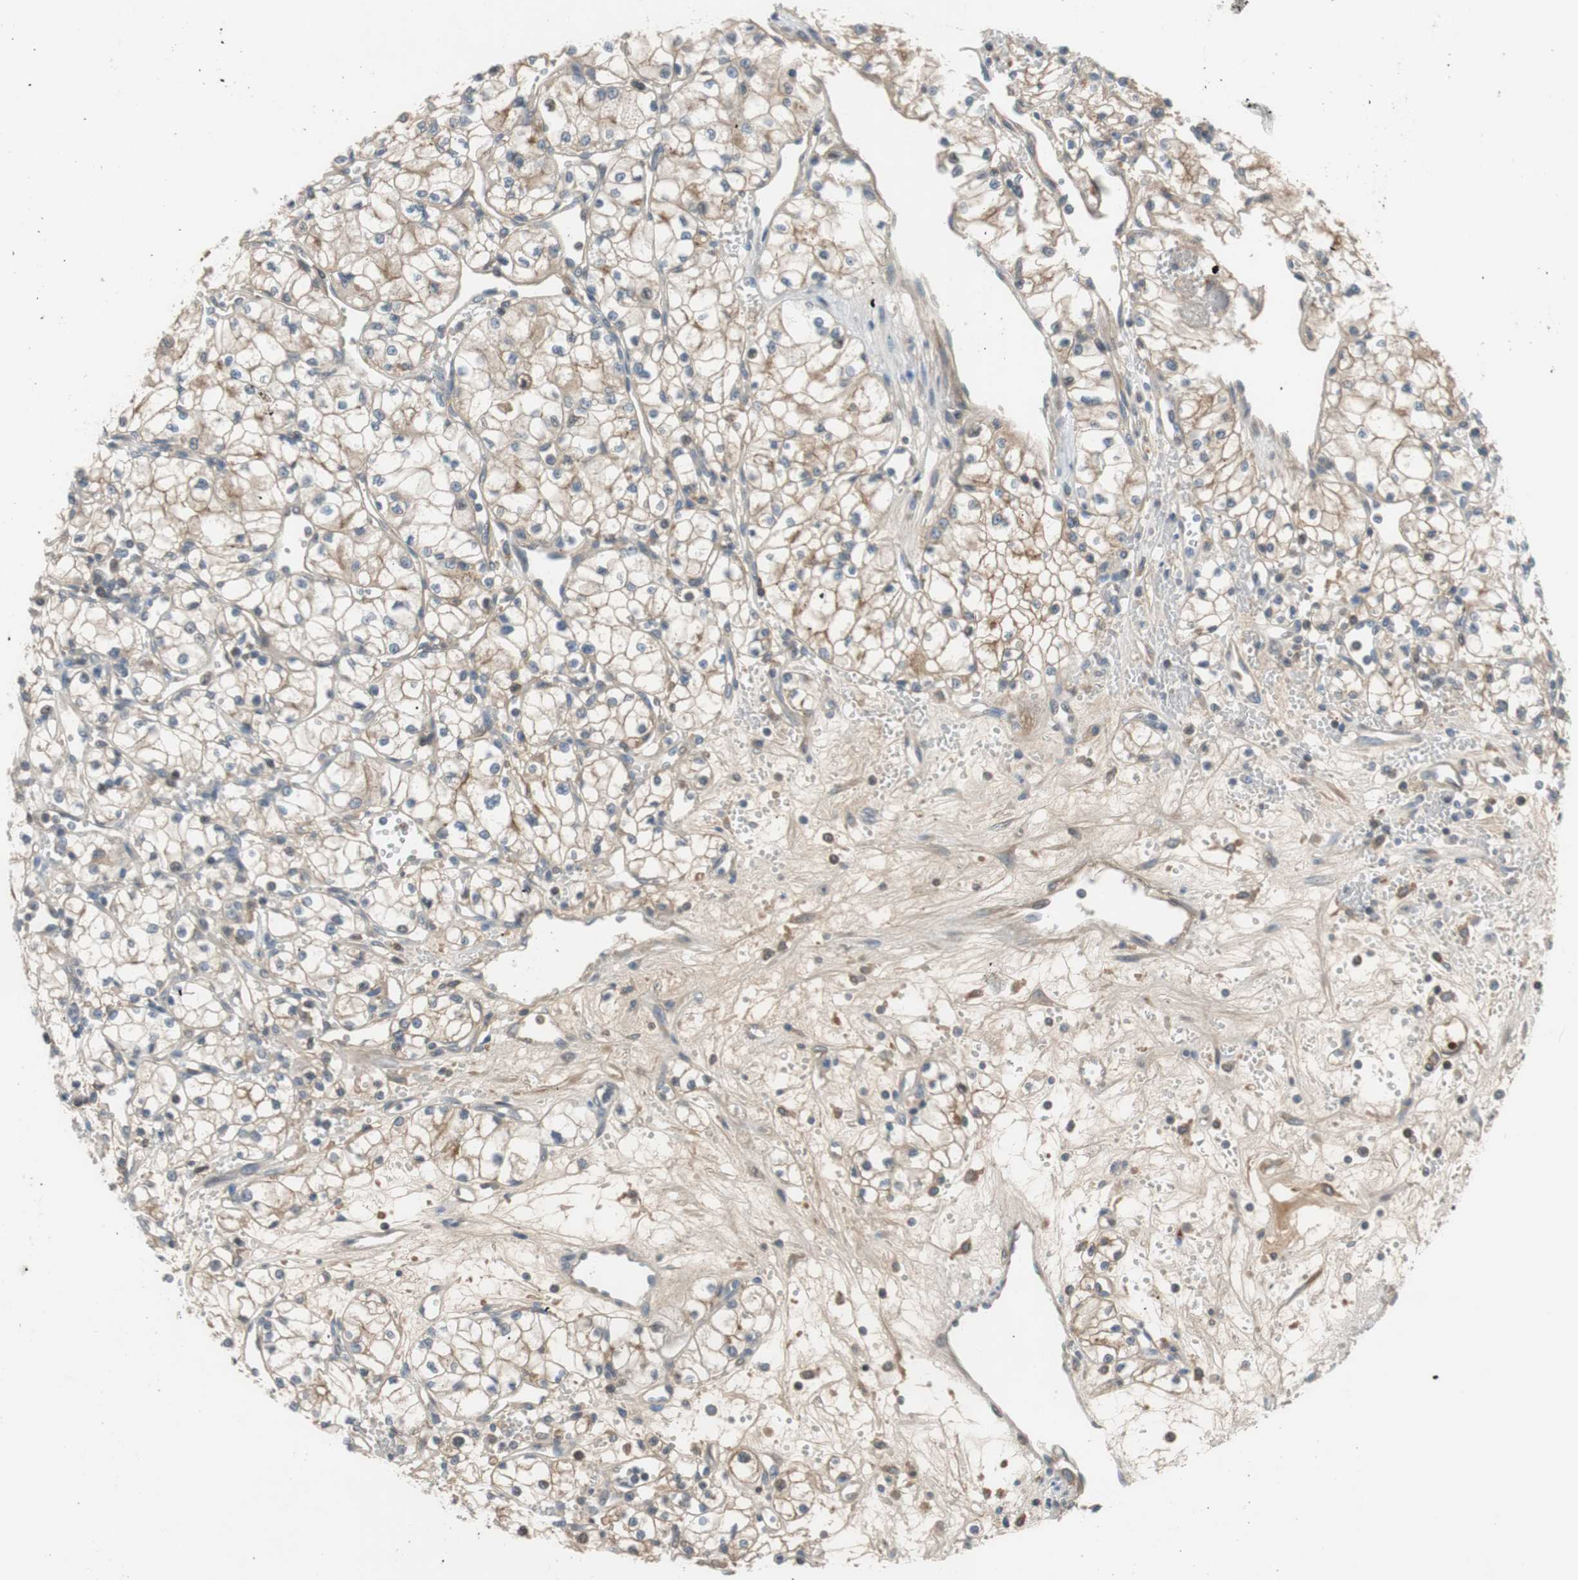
{"staining": {"intensity": "weak", "quantity": ">75%", "location": "cytoplasmic/membranous"}, "tissue": "renal cancer", "cell_type": "Tumor cells", "image_type": "cancer", "snomed": [{"axis": "morphology", "description": "Normal tissue, NOS"}, {"axis": "morphology", "description": "Adenocarcinoma, NOS"}, {"axis": "topography", "description": "Kidney"}], "caption": "IHC of human renal cancer shows low levels of weak cytoplasmic/membranous staining in about >75% of tumor cells.", "gene": "C4A", "patient": {"sex": "male", "age": 59}}